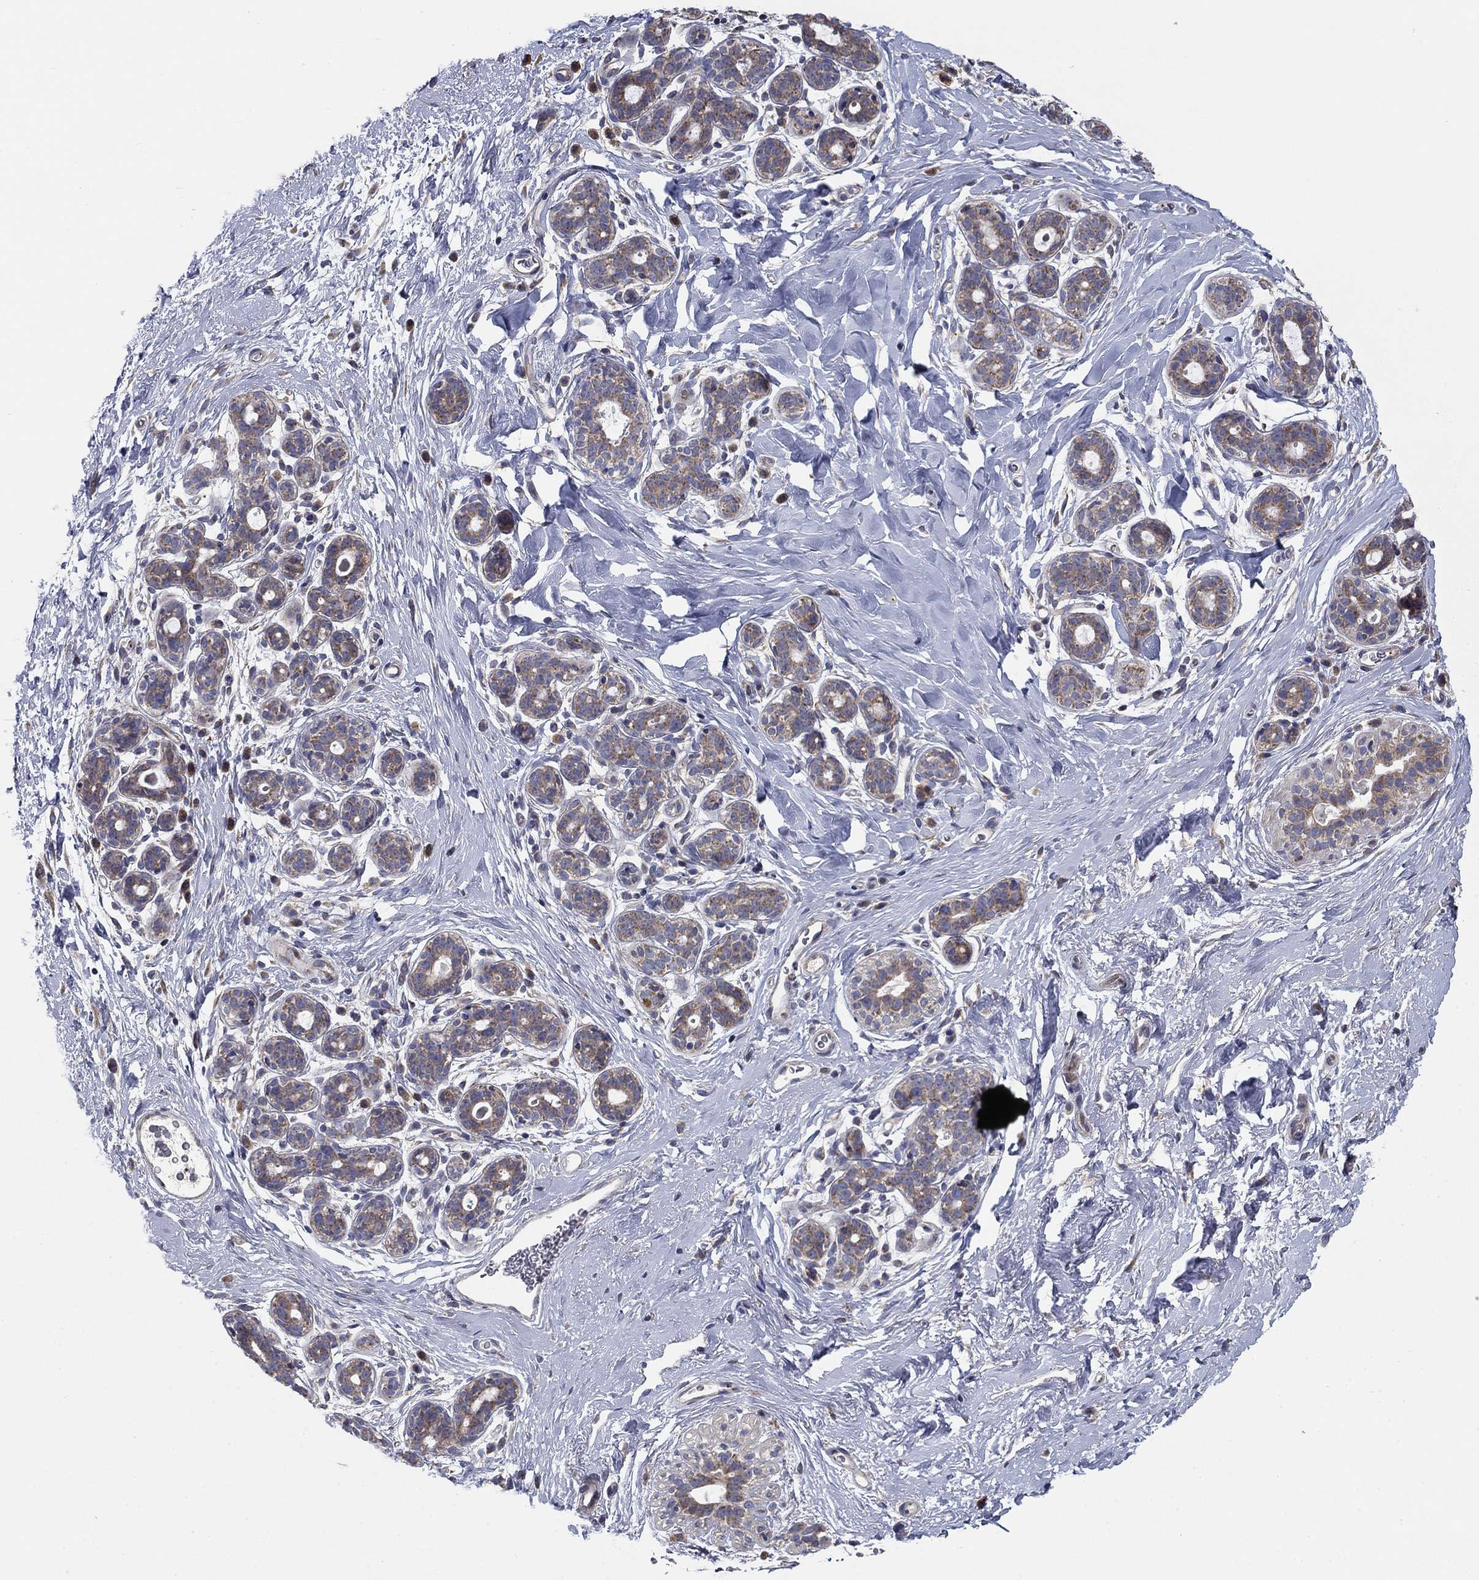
{"staining": {"intensity": "negative", "quantity": "none", "location": "none"}, "tissue": "breast", "cell_type": "Adipocytes", "image_type": "normal", "snomed": [{"axis": "morphology", "description": "Normal tissue, NOS"}, {"axis": "topography", "description": "Breast"}], "caption": "A histopathology image of human breast is negative for staining in adipocytes. (Brightfield microscopy of DAB (3,3'-diaminobenzidine) immunohistochemistry at high magnification).", "gene": "MMAA", "patient": {"sex": "female", "age": 43}}